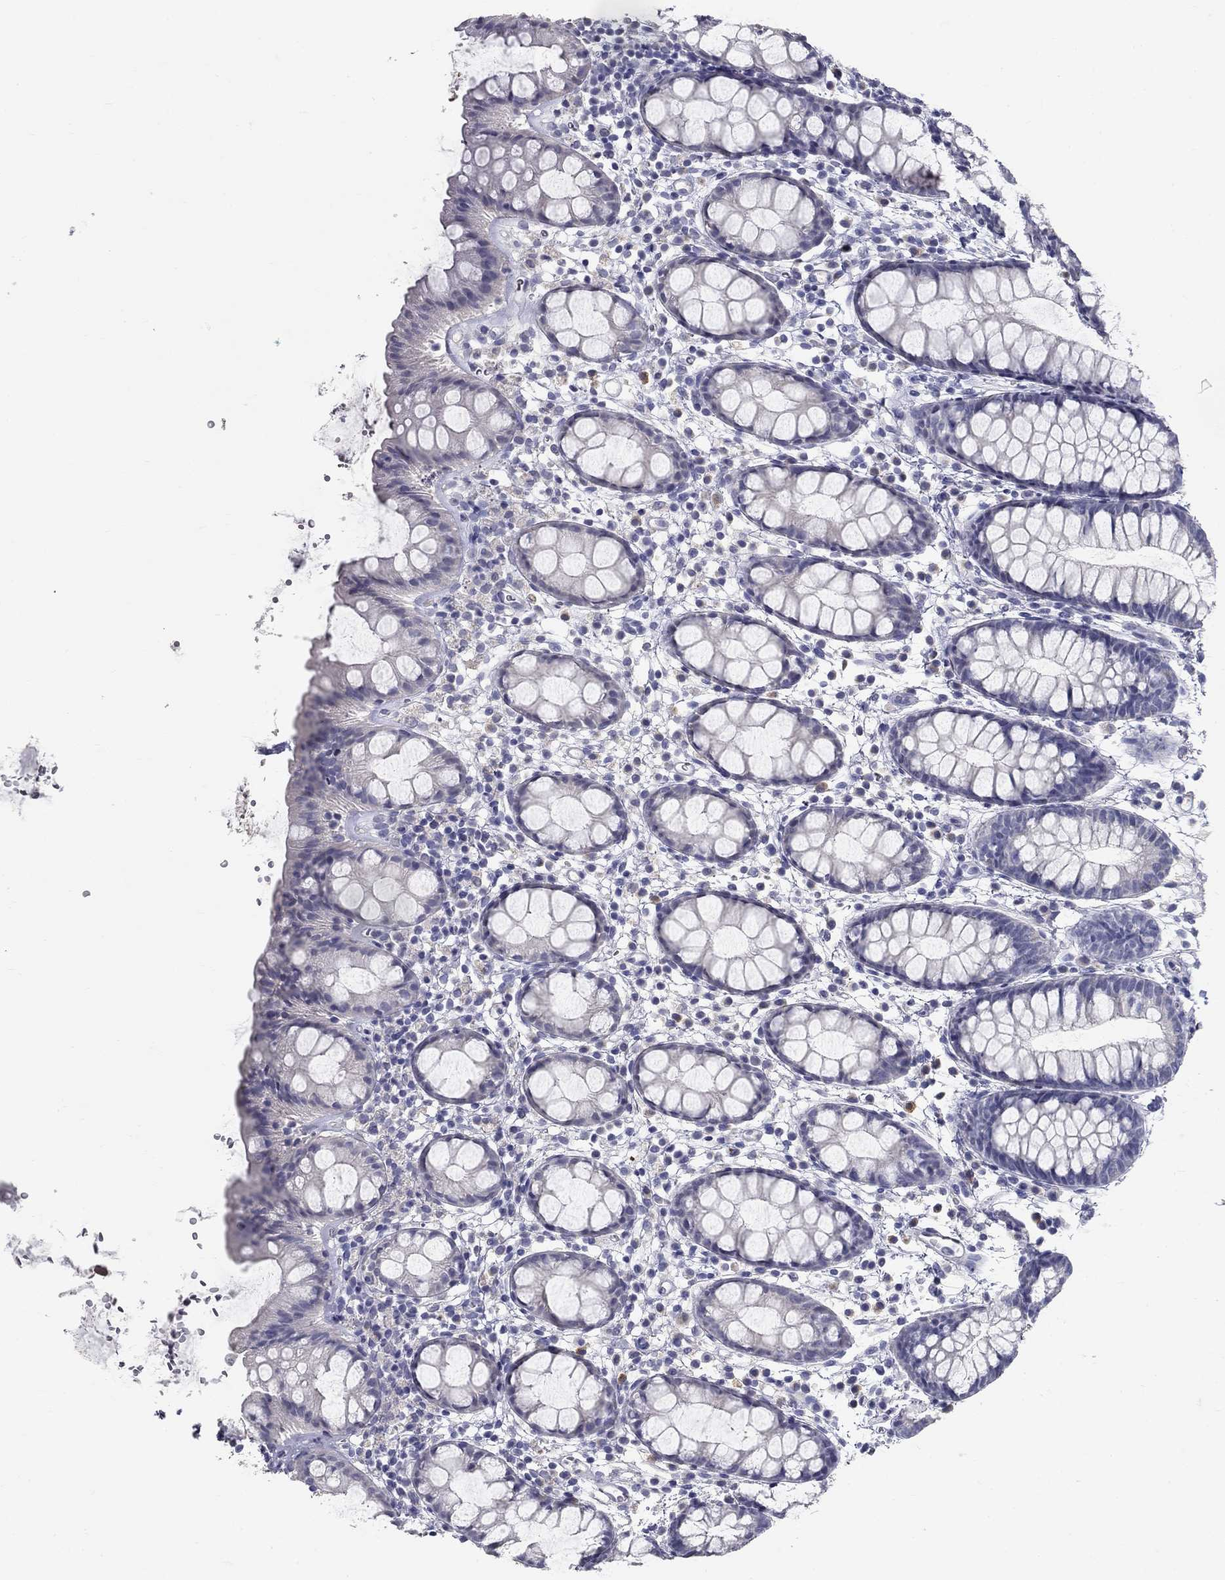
{"staining": {"intensity": "negative", "quantity": "none", "location": "none"}, "tissue": "rectum", "cell_type": "Glandular cells", "image_type": "normal", "snomed": [{"axis": "morphology", "description": "Normal tissue, NOS"}, {"axis": "topography", "description": "Rectum"}], "caption": "Immunohistochemistry (IHC) of unremarkable rectum demonstrates no staining in glandular cells. The staining is performed using DAB (3,3'-diaminobenzidine) brown chromogen with nuclei counter-stained in using hematoxylin.", "gene": "POMC", "patient": {"sex": "male", "age": 57}}